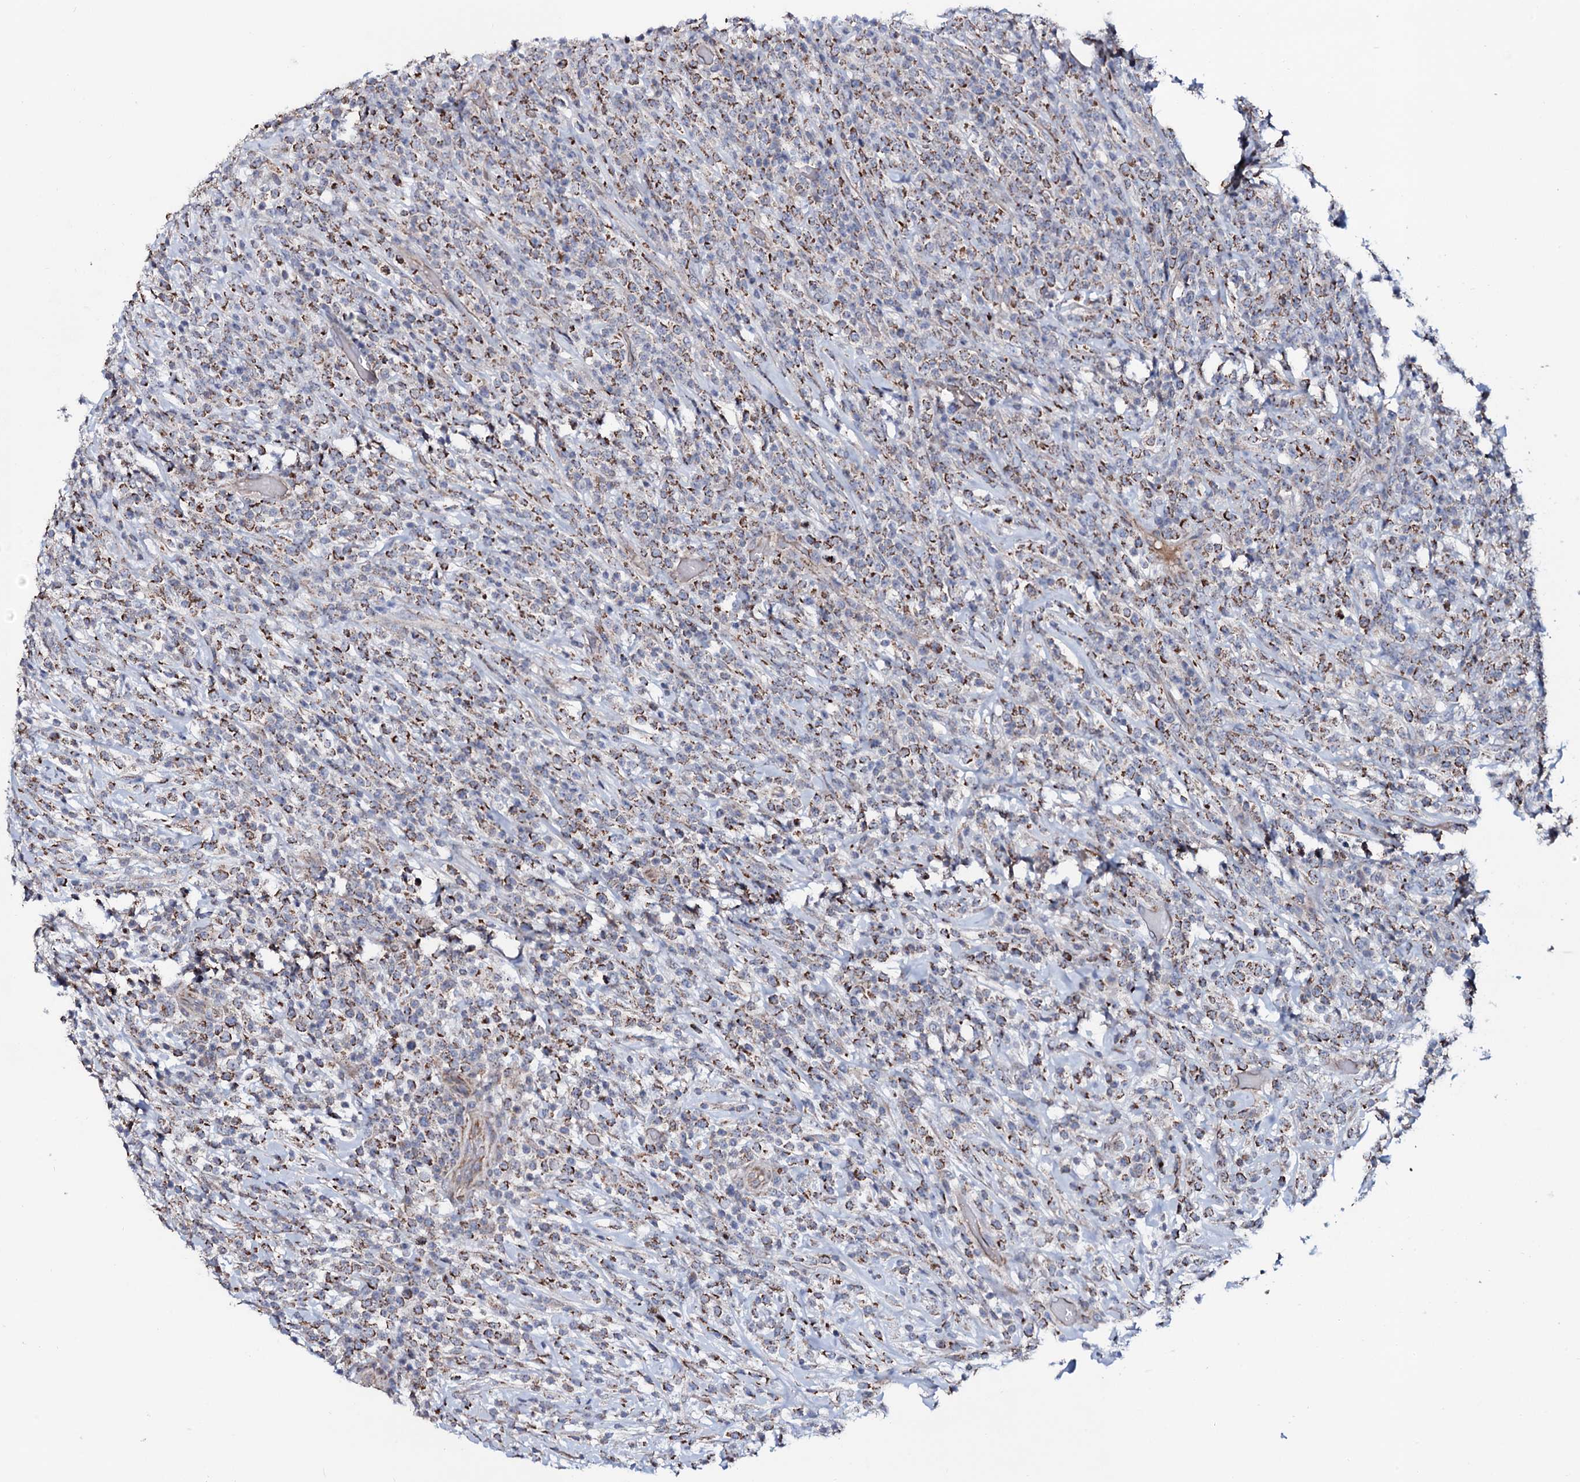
{"staining": {"intensity": "moderate", "quantity": "25%-75%", "location": "cytoplasmic/membranous"}, "tissue": "lymphoma", "cell_type": "Tumor cells", "image_type": "cancer", "snomed": [{"axis": "morphology", "description": "Malignant lymphoma, non-Hodgkin's type, High grade"}, {"axis": "topography", "description": "Colon"}], "caption": "Immunohistochemistry (IHC) staining of lymphoma, which reveals medium levels of moderate cytoplasmic/membranous staining in about 25%-75% of tumor cells indicating moderate cytoplasmic/membranous protein positivity. The staining was performed using DAB (brown) for protein detection and nuclei were counterstained in hematoxylin (blue).", "gene": "PPP1R3D", "patient": {"sex": "female", "age": 53}}